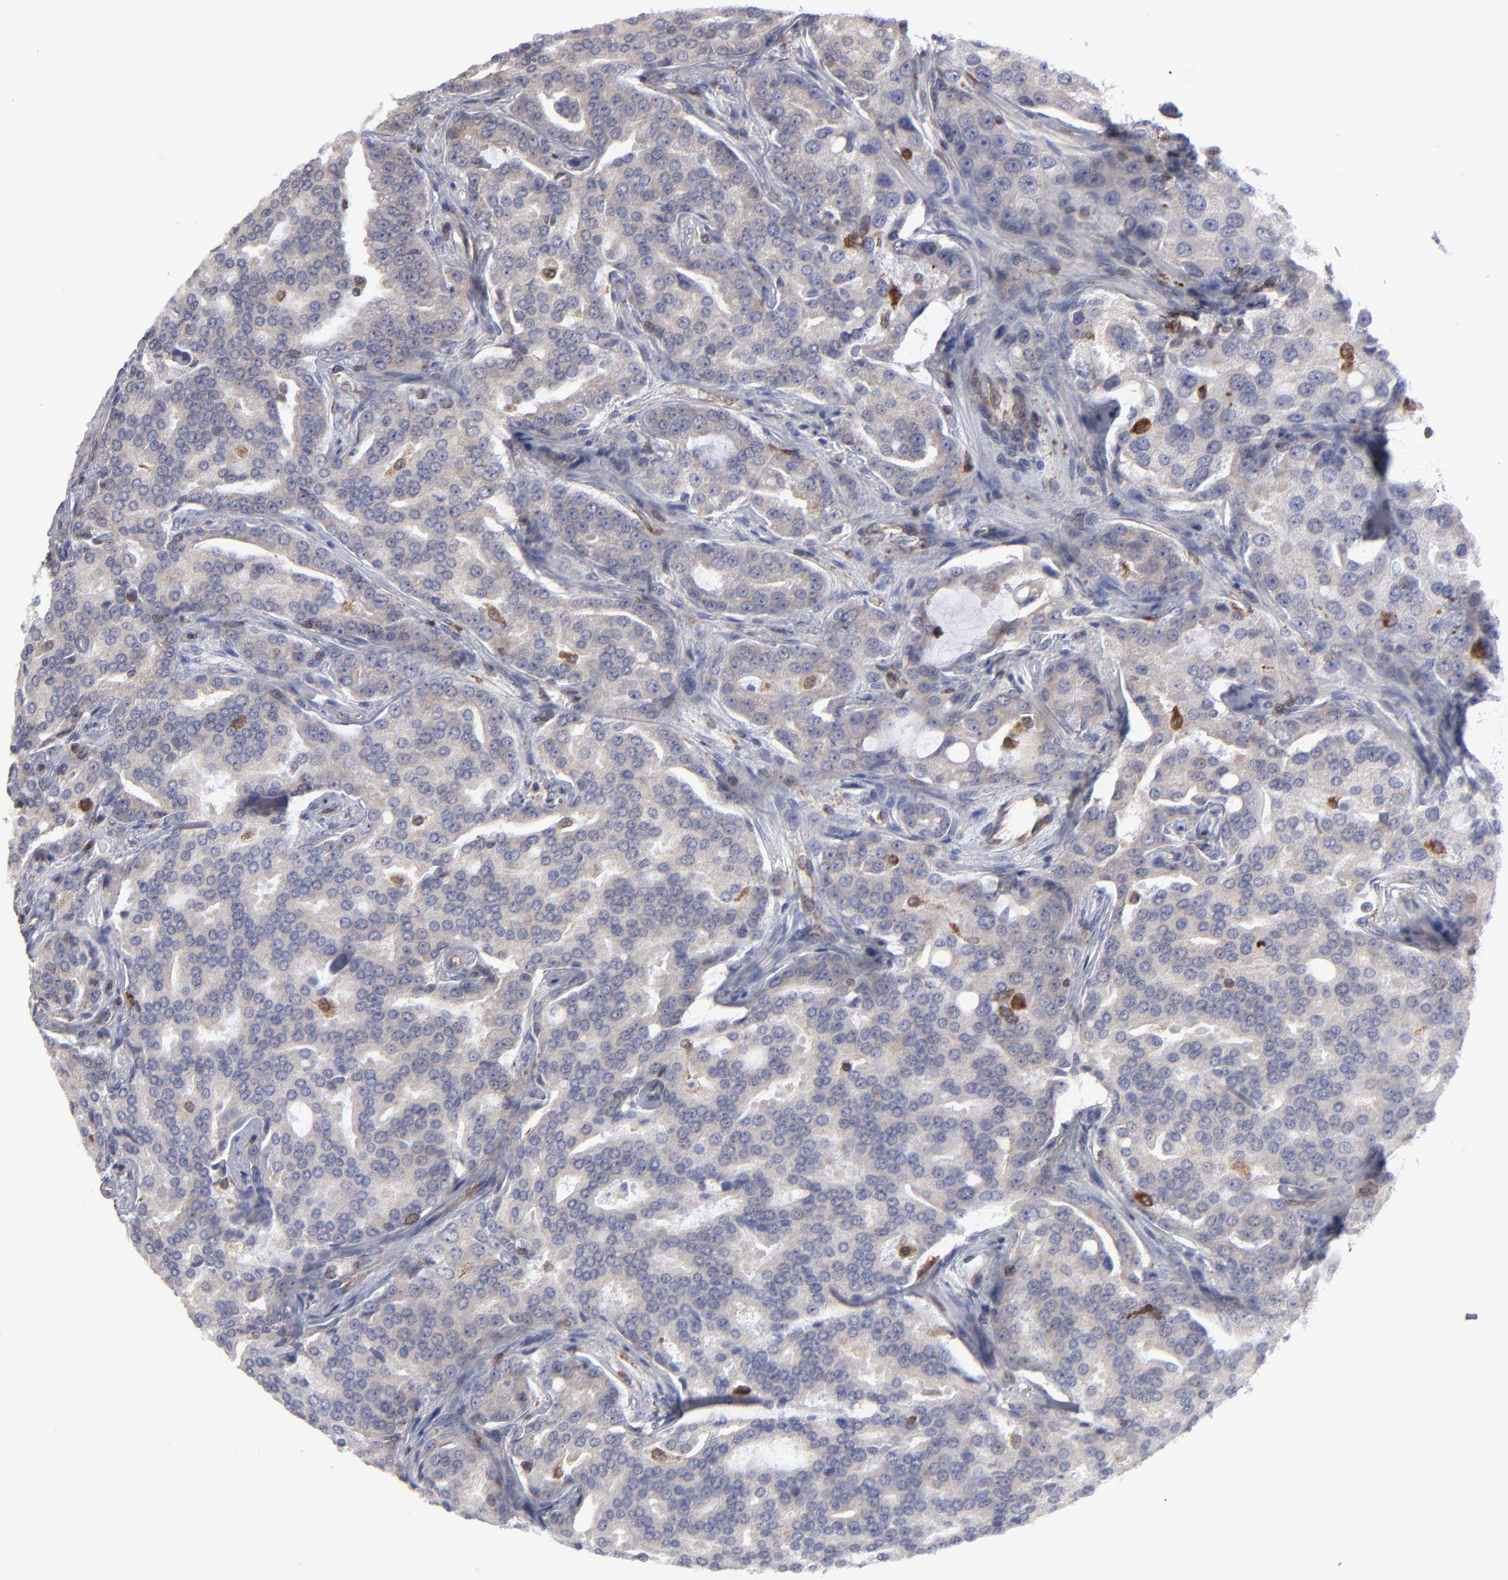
{"staining": {"intensity": "weak", "quantity": ">75%", "location": "cytoplasmic/membranous"}, "tissue": "prostate cancer", "cell_type": "Tumor cells", "image_type": "cancer", "snomed": [{"axis": "morphology", "description": "Adenocarcinoma, High grade"}, {"axis": "topography", "description": "Prostate"}], "caption": "The micrograph reveals a brown stain indicating the presence of a protein in the cytoplasmic/membranous of tumor cells in prostate high-grade adenocarcinoma. (DAB (3,3'-diaminobenzidine) = brown stain, brightfield microscopy at high magnification).", "gene": "TMX1", "patient": {"sex": "male", "age": 72}}